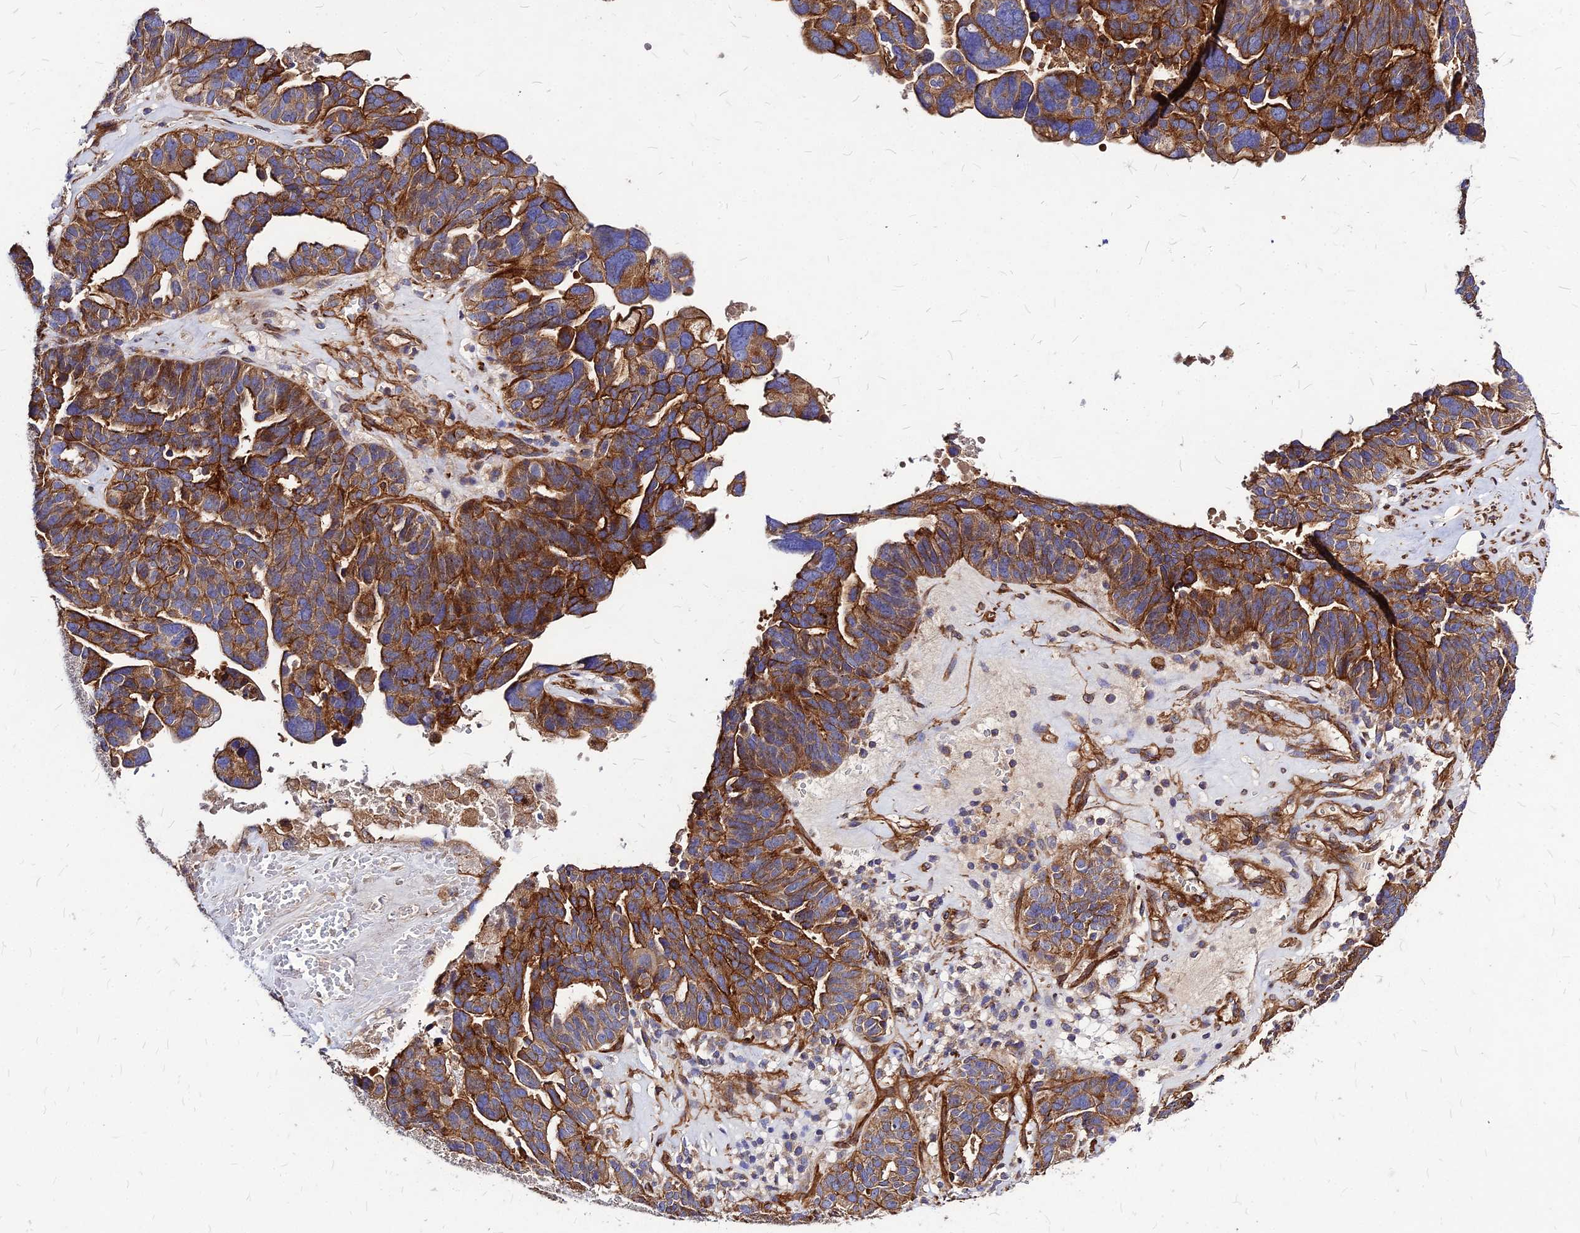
{"staining": {"intensity": "moderate", "quantity": ">75%", "location": "cytoplasmic/membranous"}, "tissue": "ovarian cancer", "cell_type": "Tumor cells", "image_type": "cancer", "snomed": [{"axis": "morphology", "description": "Cystadenocarcinoma, serous, NOS"}, {"axis": "topography", "description": "Ovary"}], "caption": "Immunohistochemical staining of serous cystadenocarcinoma (ovarian) exhibits moderate cytoplasmic/membranous protein staining in about >75% of tumor cells.", "gene": "EFCC1", "patient": {"sex": "female", "age": 59}}